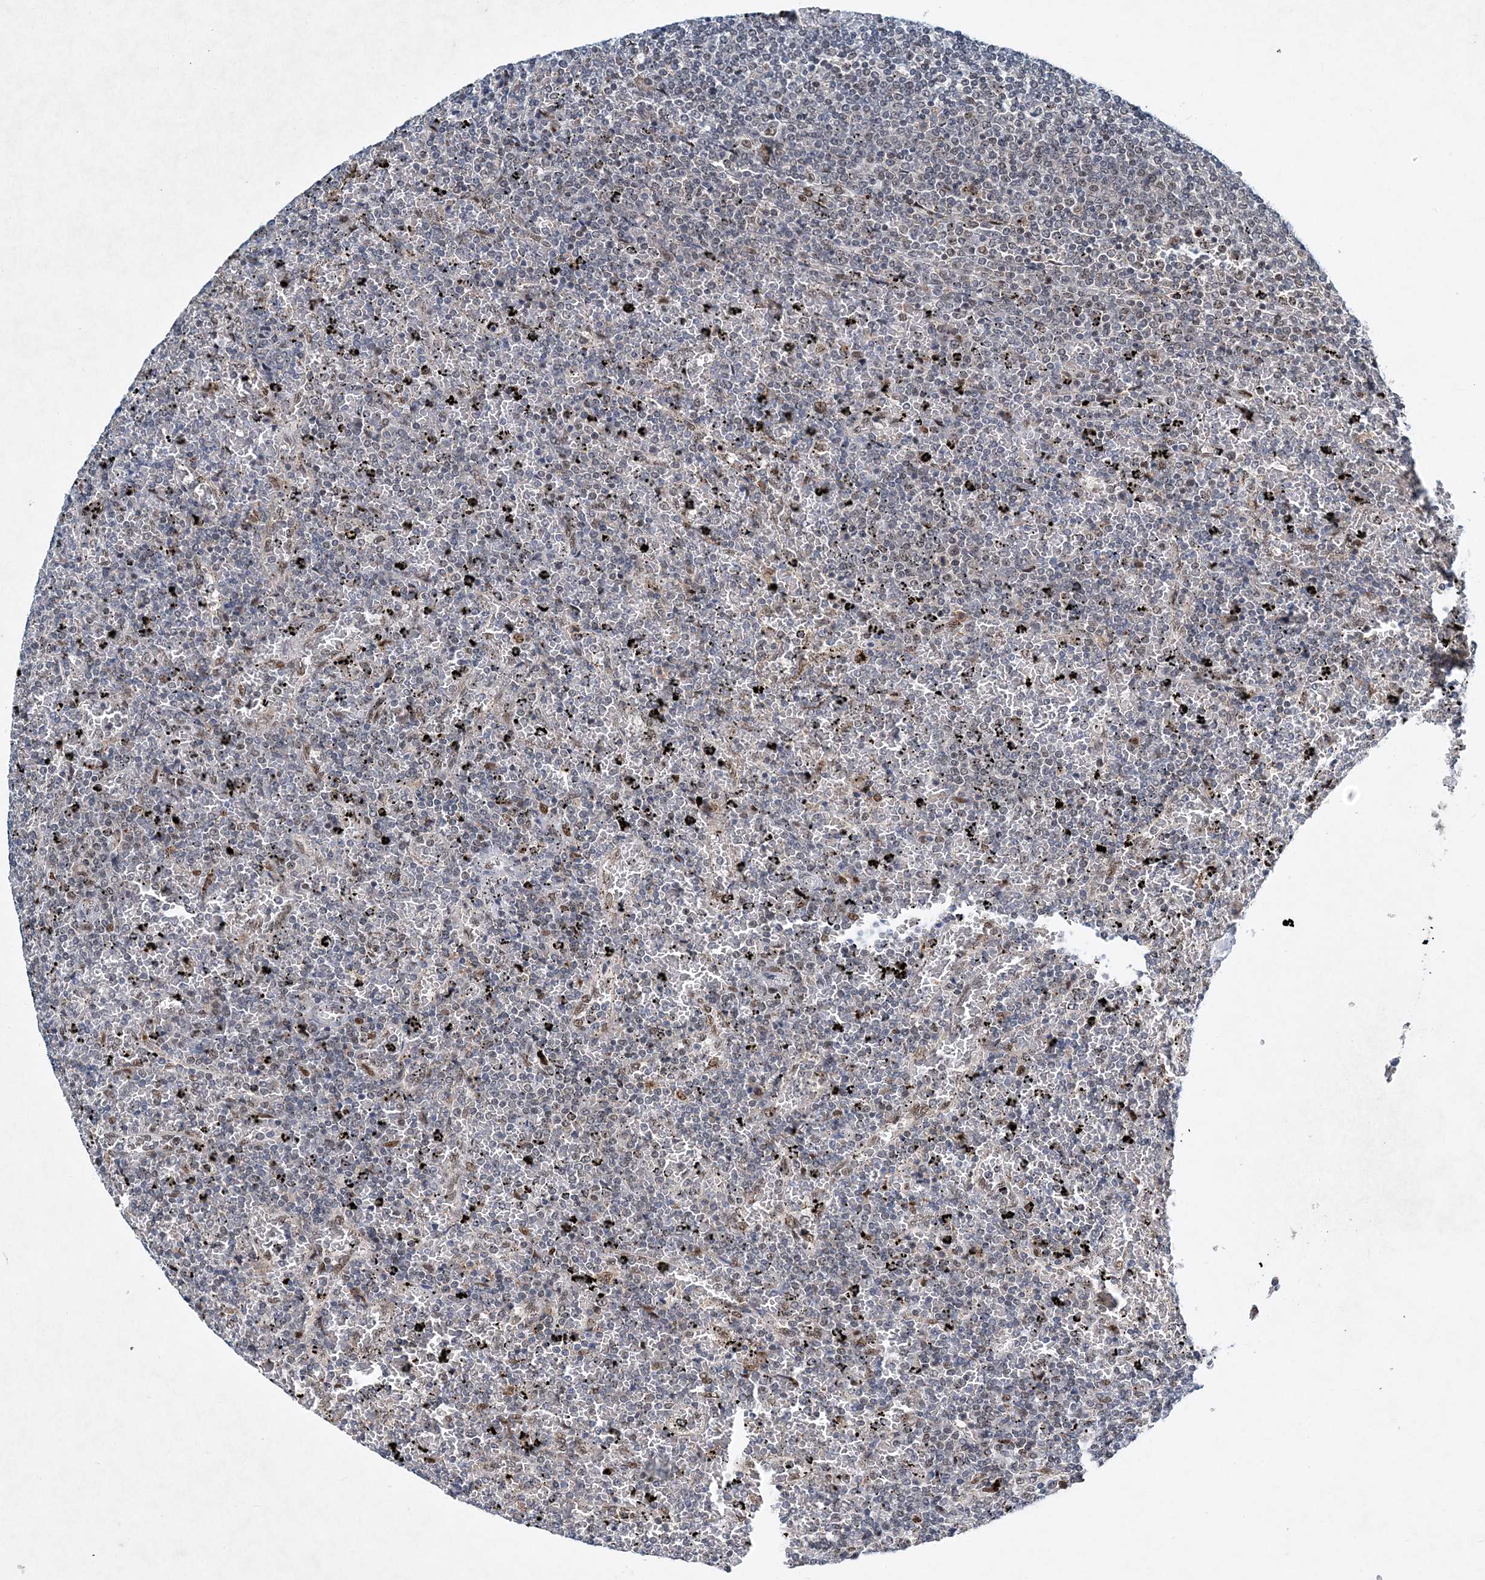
{"staining": {"intensity": "weak", "quantity": "<25%", "location": "nuclear"}, "tissue": "lymphoma", "cell_type": "Tumor cells", "image_type": "cancer", "snomed": [{"axis": "morphology", "description": "Malignant lymphoma, non-Hodgkin's type, Low grade"}, {"axis": "topography", "description": "Spleen"}], "caption": "Immunohistochemistry (IHC) of human malignant lymphoma, non-Hodgkin's type (low-grade) exhibits no positivity in tumor cells.", "gene": "KPNA4", "patient": {"sex": "female", "age": 77}}